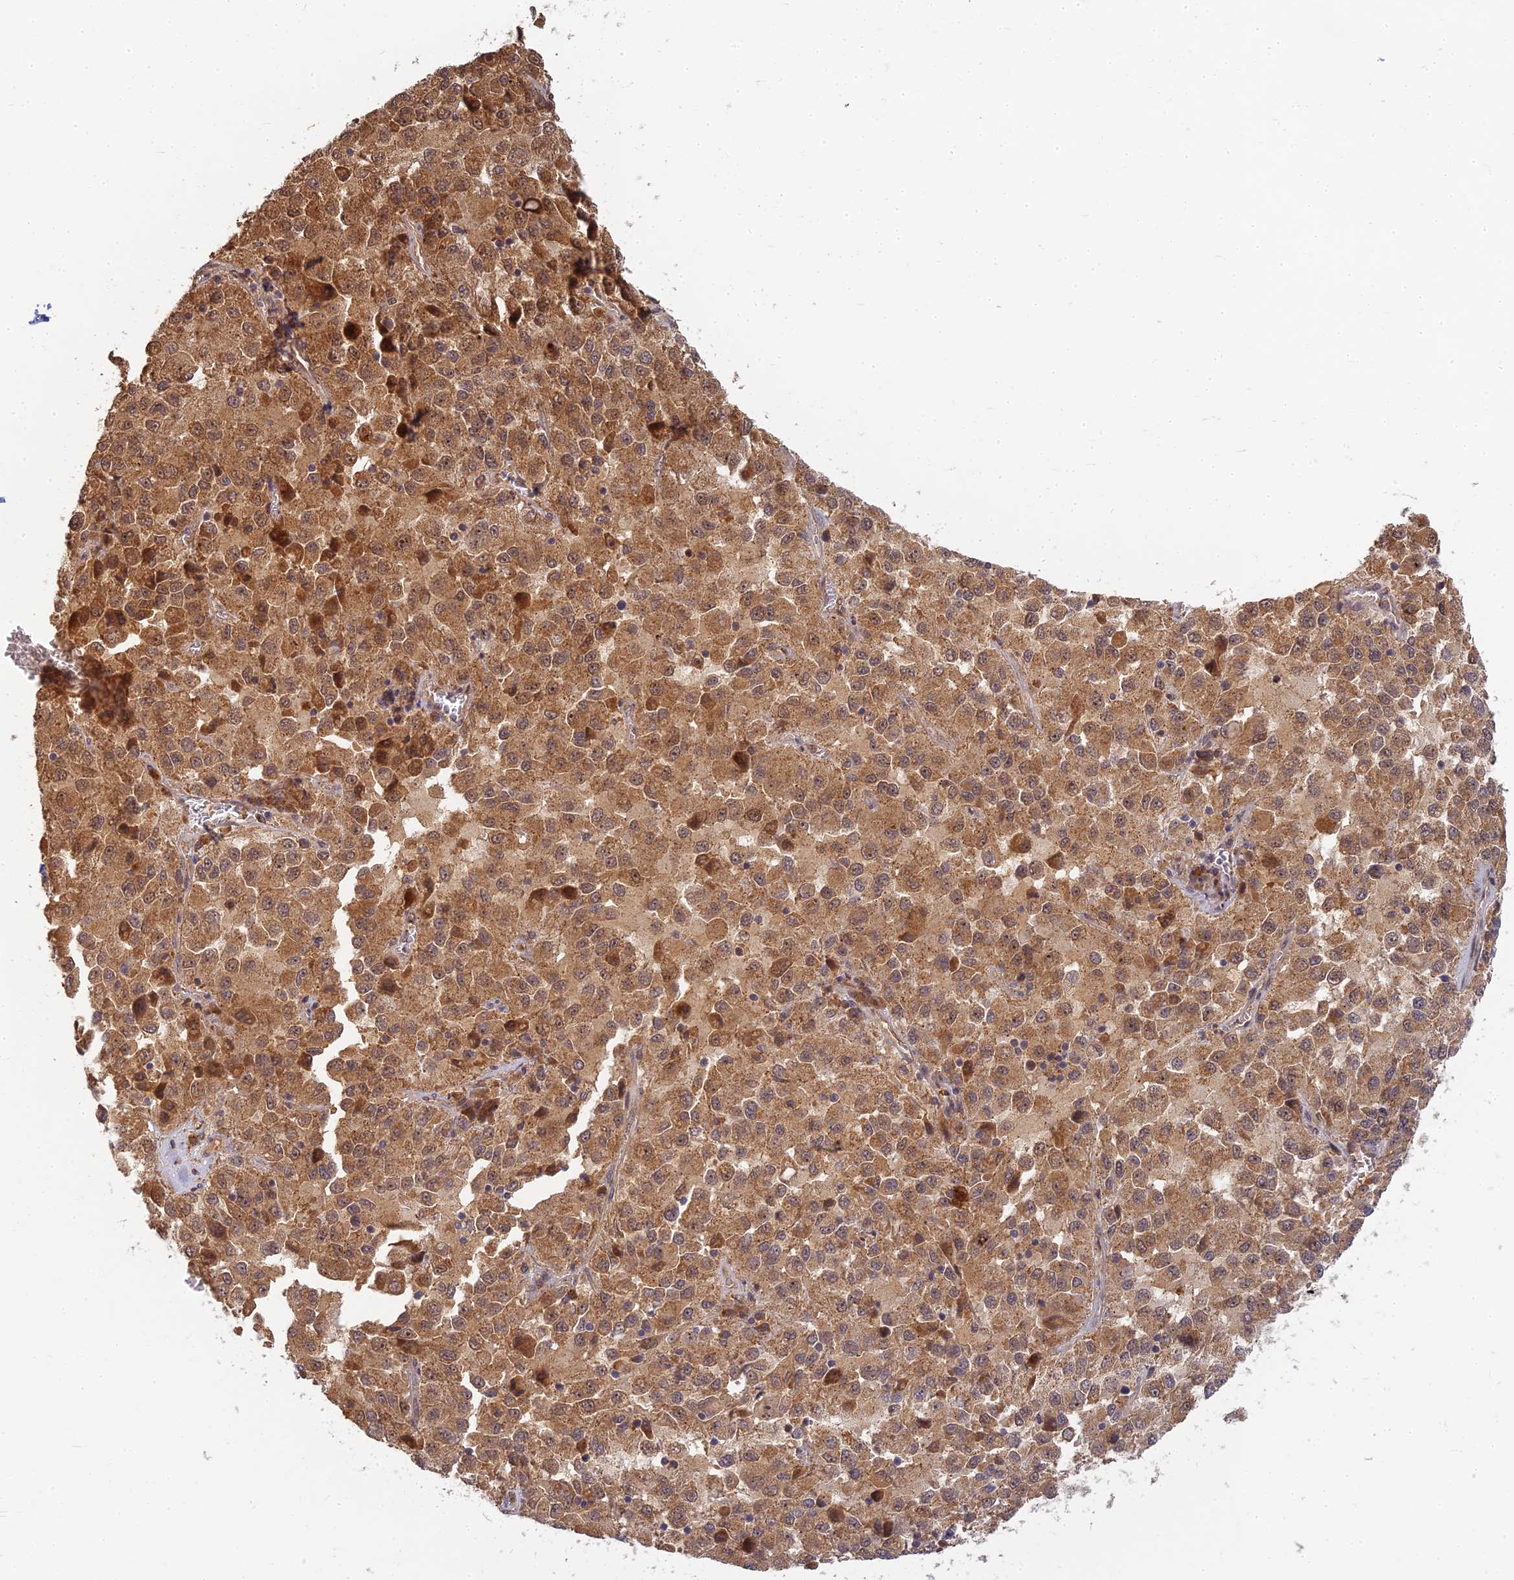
{"staining": {"intensity": "moderate", "quantity": ">75%", "location": "cytoplasmic/membranous"}, "tissue": "melanoma", "cell_type": "Tumor cells", "image_type": "cancer", "snomed": [{"axis": "morphology", "description": "Malignant melanoma, Metastatic site"}, {"axis": "topography", "description": "Lung"}], "caption": "Human malignant melanoma (metastatic site) stained for a protein (brown) demonstrates moderate cytoplasmic/membranous positive expression in about >75% of tumor cells.", "gene": "RGL3", "patient": {"sex": "male", "age": 64}}